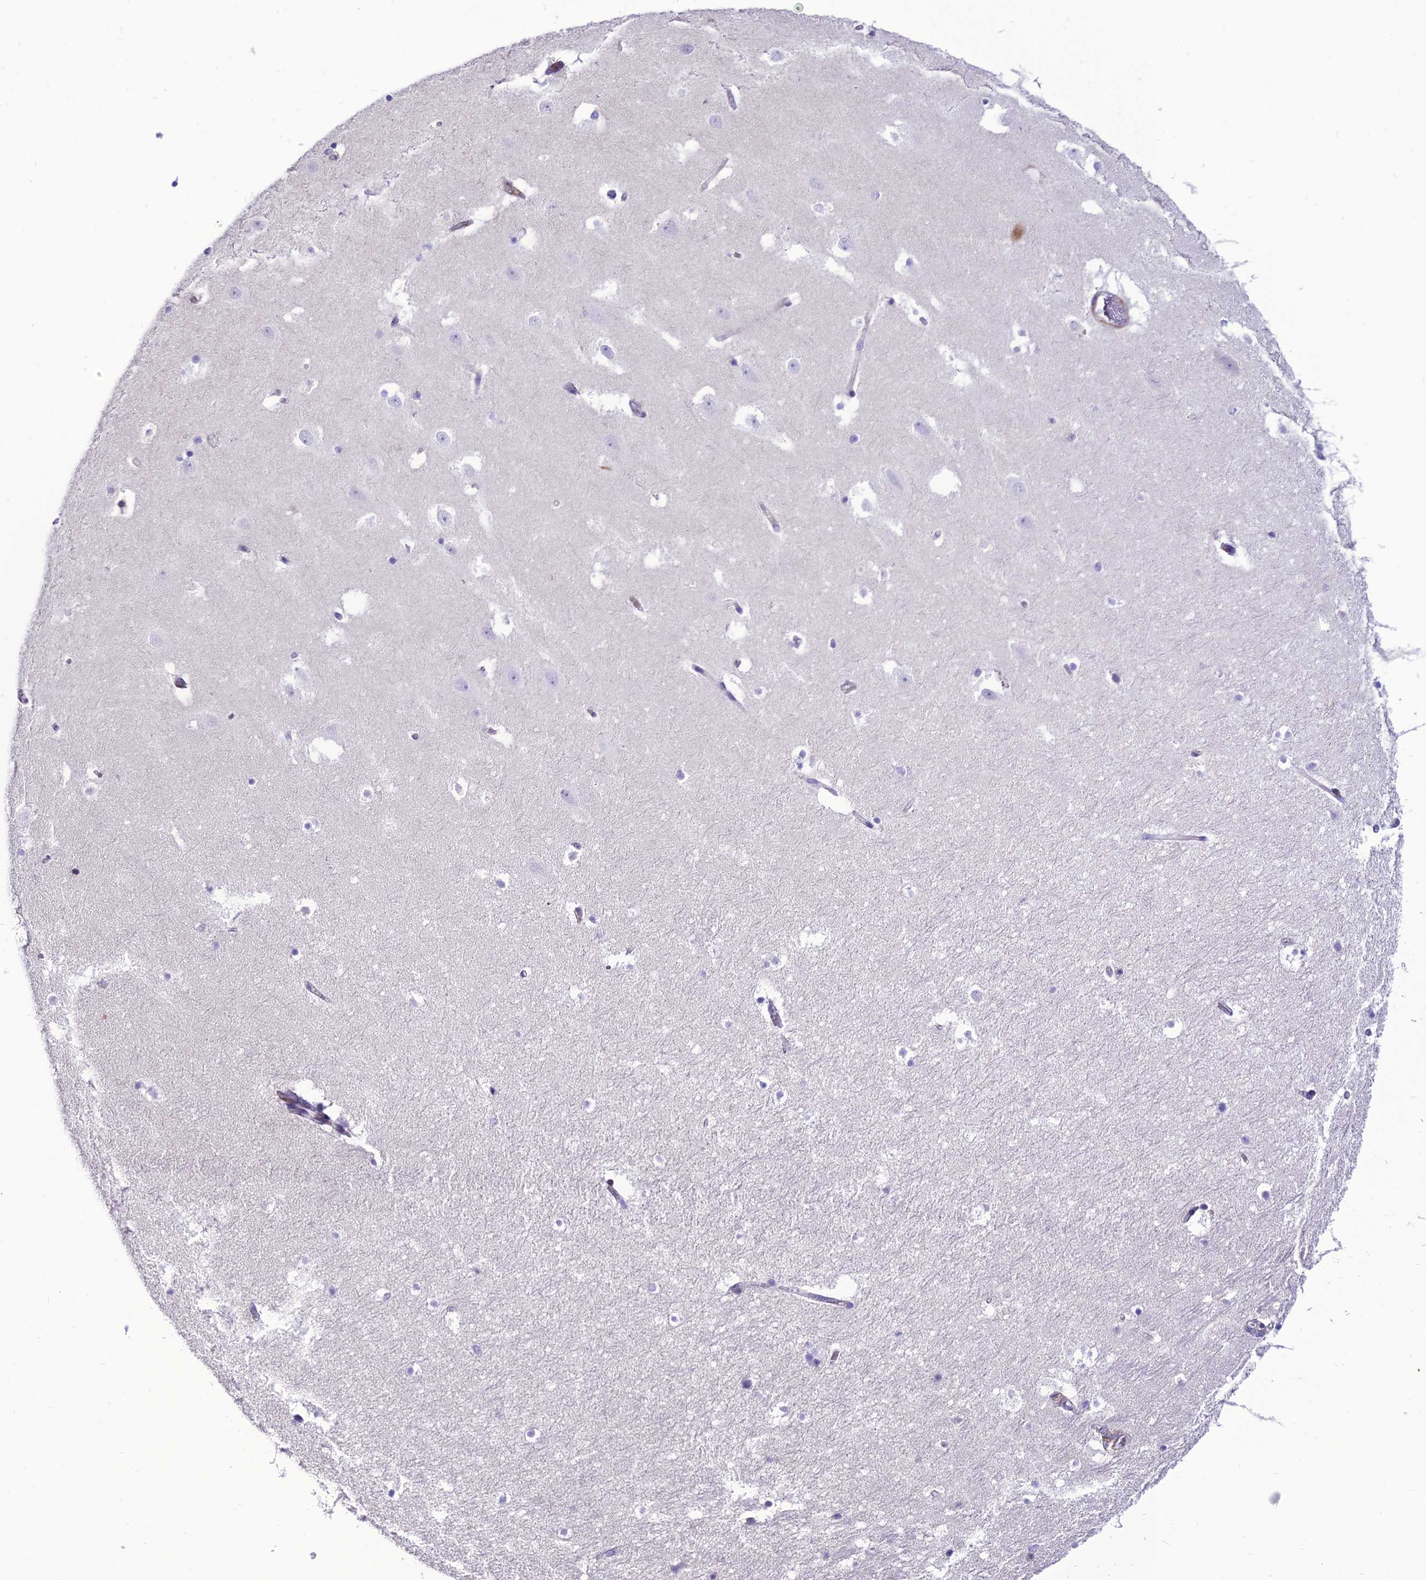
{"staining": {"intensity": "negative", "quantity": "none", "location": "none"}, "tissue": "hippocampus", "cell_type": "Glial cells", "image_type": "normal", "snomed": [{"axis": "morphology", "description": "Normal tissue, NOS"}, {"axis": "topography", "description": "Hippocampus"}], "caption": "IHC of unremarkable human hippocampus shows no staining in glial cells.", "gene": "TEKT3", "patient": {"sex": "female", "age": 52}}